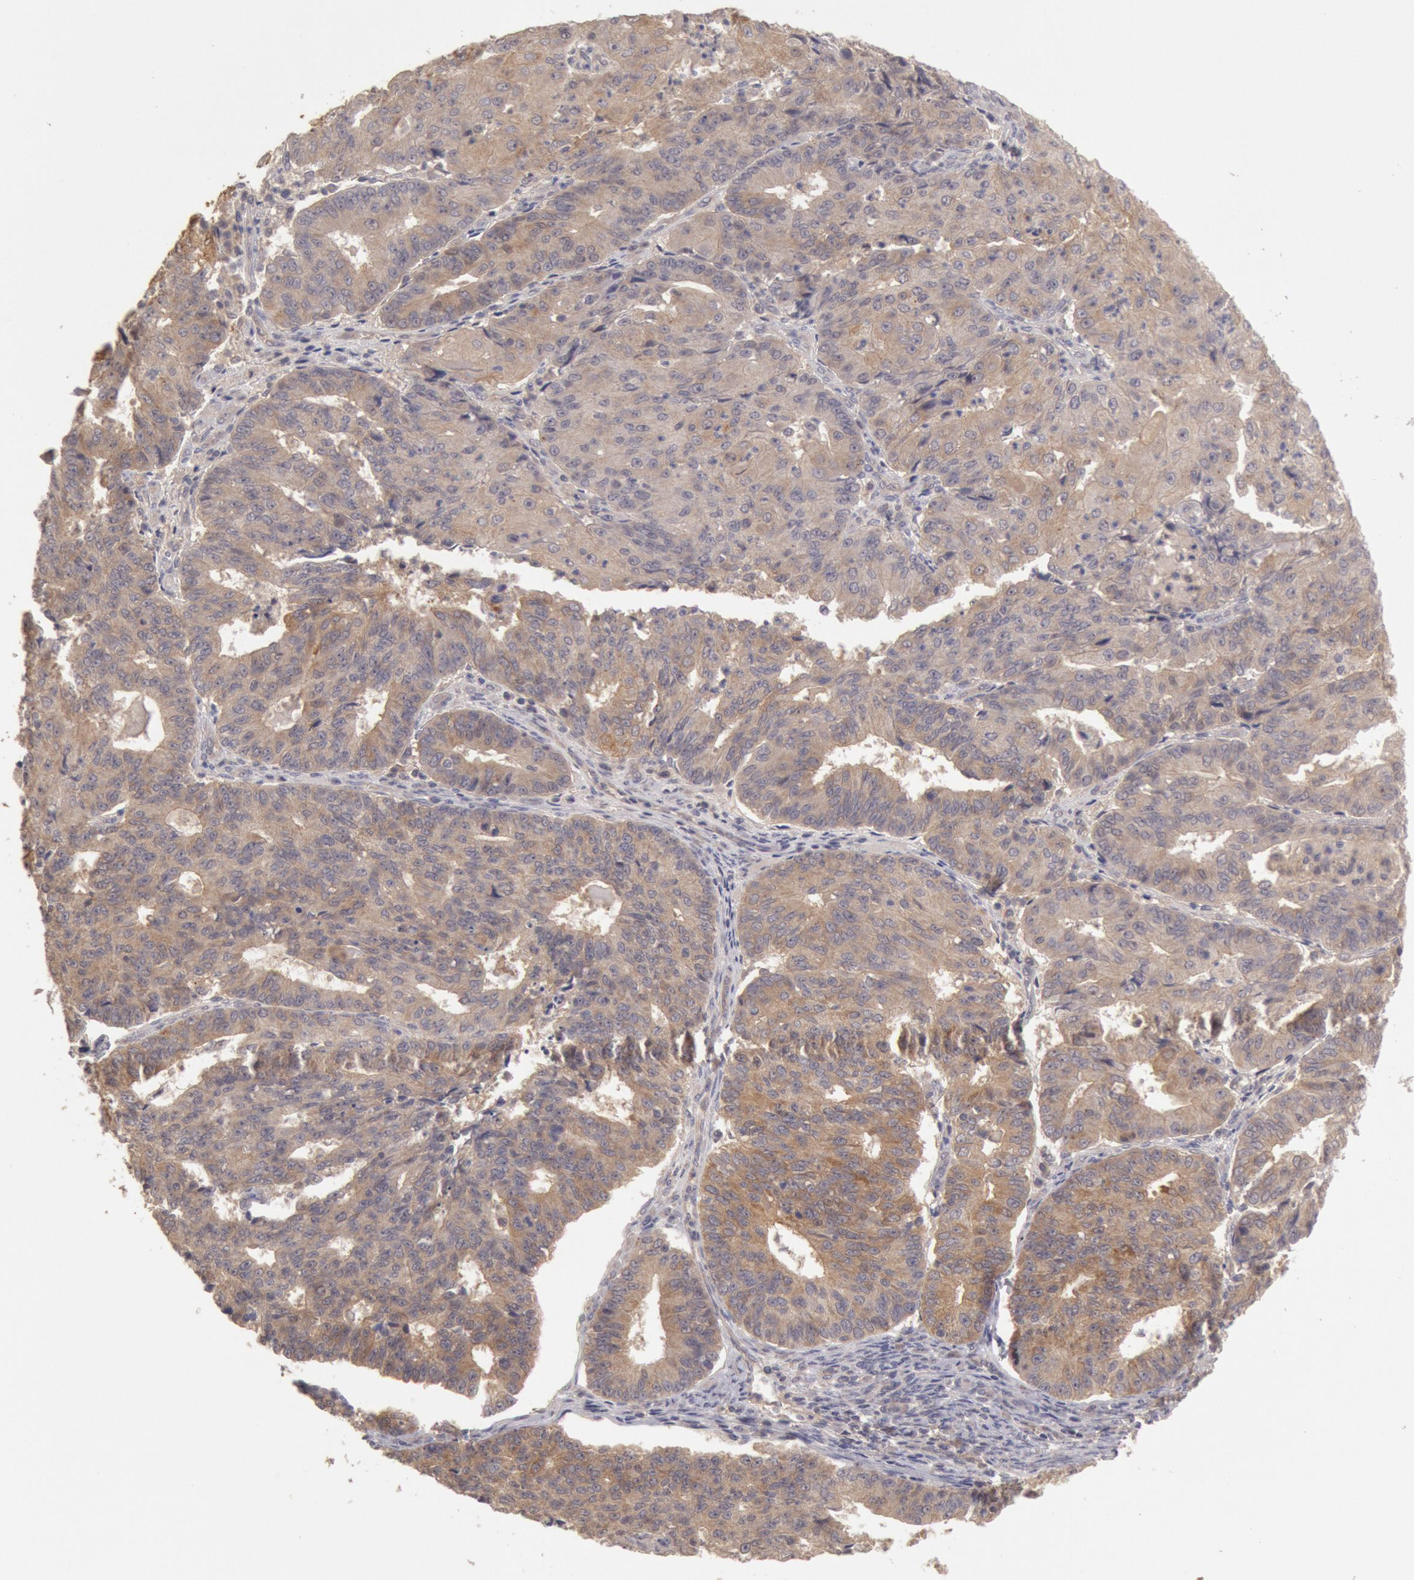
{"staining": {"intensity": "weak", "quantity": ">75%", "location": "cytoplasmic/membranous"}, "tissue": "endometrial cancer", "cell_type": "Tumor cells", "image_type": "cancer", "snomed": [{"axis": "morphology", "description": "Adenocarcinoma, NOS"}, {"axis": "topography", "description": "Endometrium"}], "caption": "Immunohistochemistry (IHC) (DAB) staining of endometrial cancer (adenocarcinoma) demonstrates weak cytoplasmic/membranous protein staining in approximately >75% of tumor cells.", "gene": "ZFP36L1", "patient": {"sex": "female", "age": 56}}